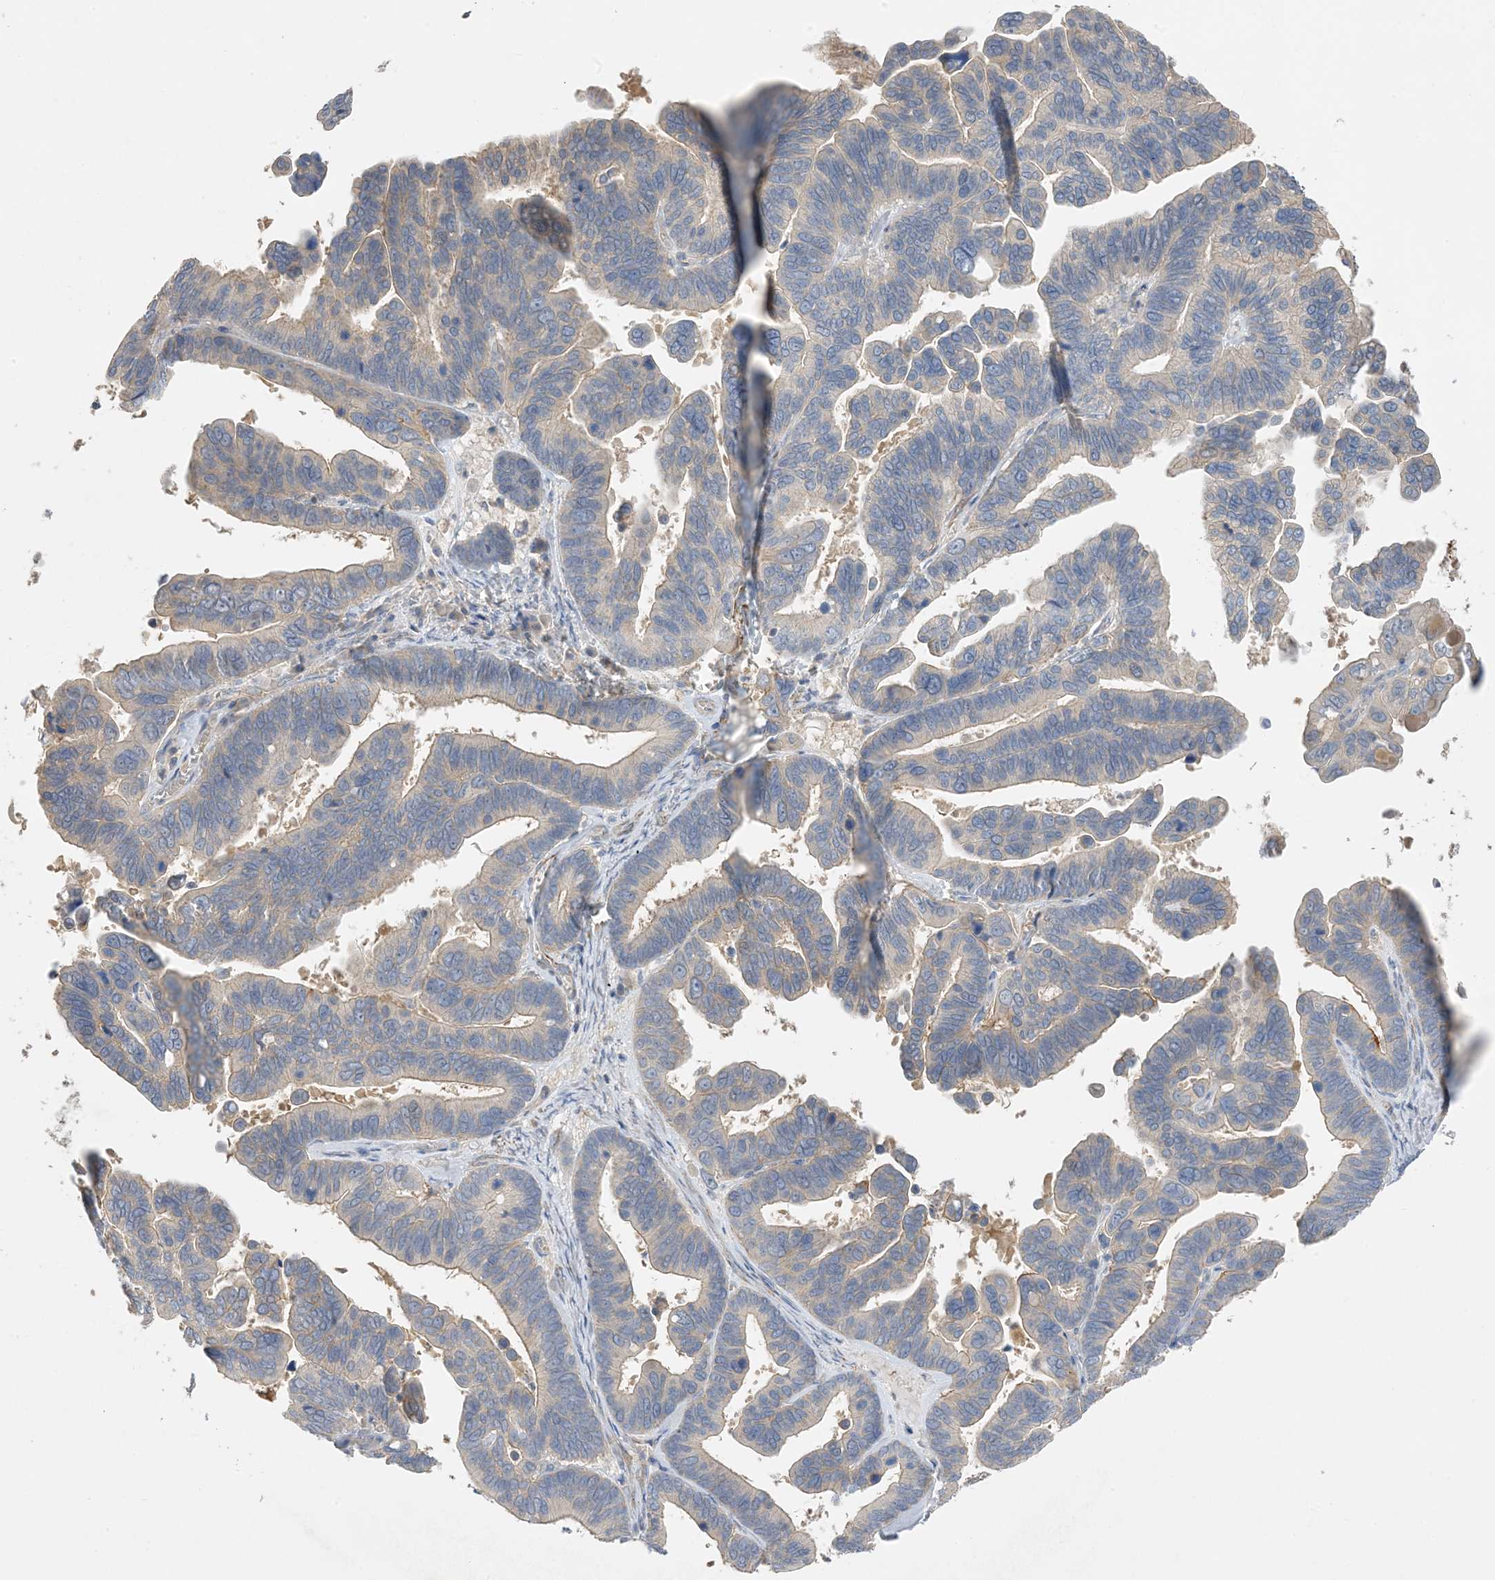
{"staining": {"intensity": "weak", "quantity": "25%-75%", "location": "cytoplasmic/membranous"}, "tissue": "ovarian cancer", "cell_type": "Tumor cells", "image_type": "cancer", "snomed": [{"axis": "morphology", "description": "Cystadenocarcinoma, serous, NOS"}, {"axis": "topography", "description": "Ovary"}], "caption": "A low amount of weak cytoplasmic/membranous staining is appreciated in approximately 25%-75% of tumor cells in serous cystadenocarcinoma (ovarian) tissue. The protein of interest is shown in brown color, while the nuclei are stained blue.", "gene": "KIFBP", "patient": {"sex": "female", "age": 56}}